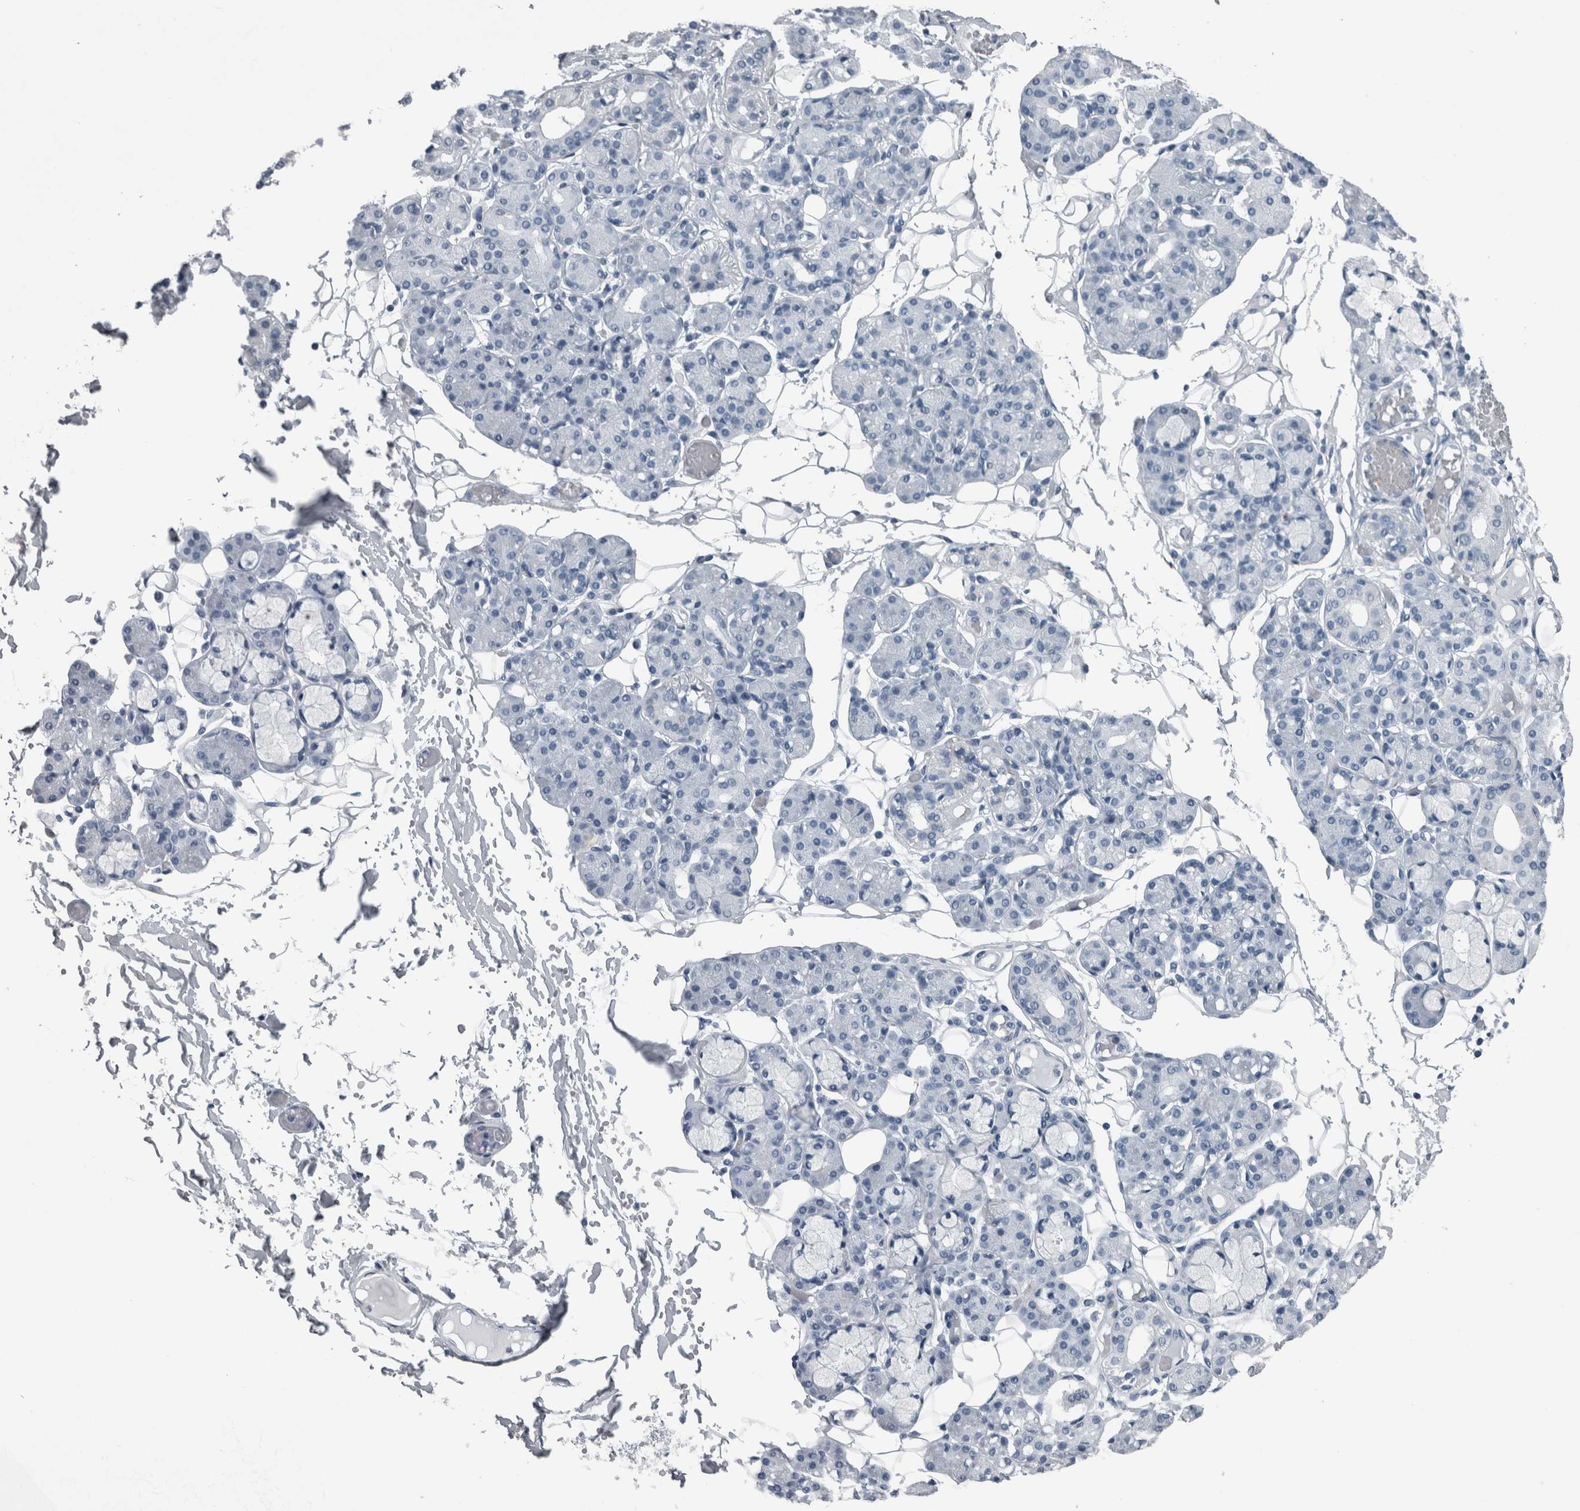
{"staining": {"intensity": "negative", "quantity": "none", "location": "none"}, "tissue": "salivary gland", "cell_type": "Glandular cells", "image_type": "normal", "snomed": [{"axis": "morphology", "description": "Normal tissue, NOS"}, {"axis": "topography", "description": "Salivary gland"}], "caption": "Glandular cells show no significant staining in normal salivary gland. (DAB immunohistochemistry with hematoxylin counter stain).", "gene": "KRT20", "patient": {"sex": "male", "age": 63}}